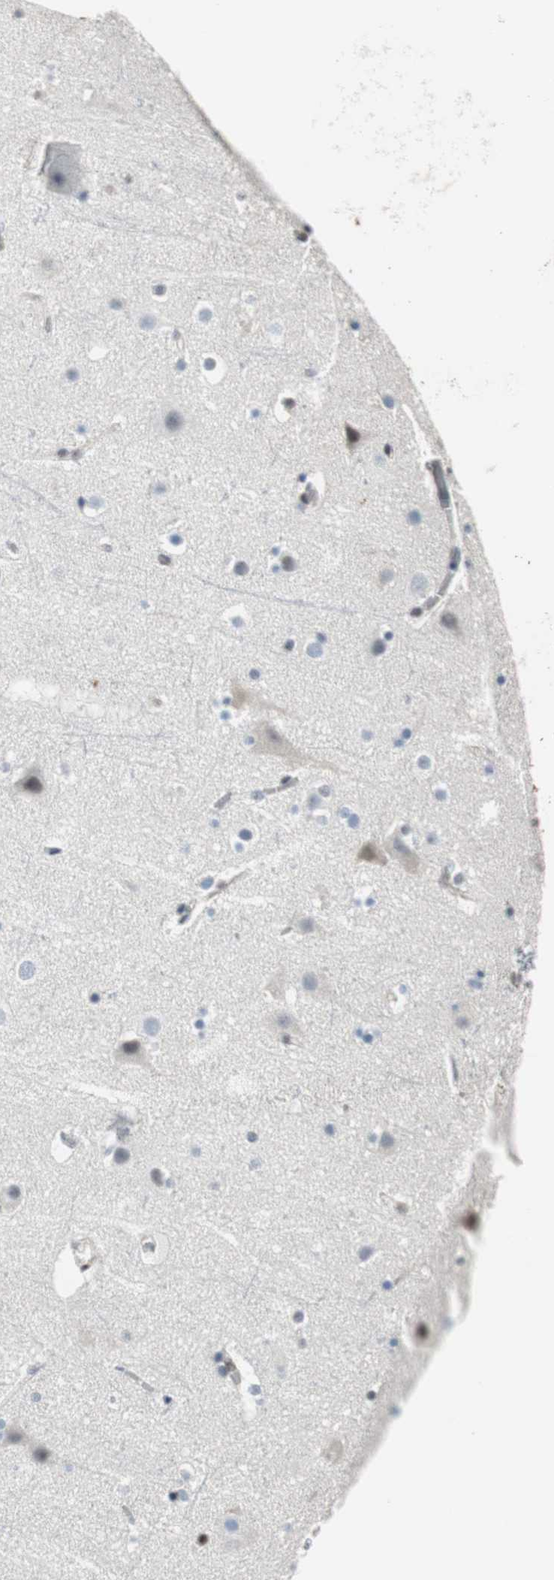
{"staining": {"intensity": "weak", "quantity": "25%-75%", "location": "nuclear"}, "tissue": "cerebral cortex", "cell_type": "Endothelial cells", "image_type": "normal", "snomed": [{"axis": "morphology", "description": "Normal tissue, NOS"}, {"axis": "topography", "description": "Cerebral cortex"}], "caption": "IHC image of normal human cerebral cortex stained for a protein (brown), which demonstrates low levels of weak nuclear positivity in about 25%-75% of endothelial cells.", "gene": "PML", "patient": {"sex": "male", "age": 45}}